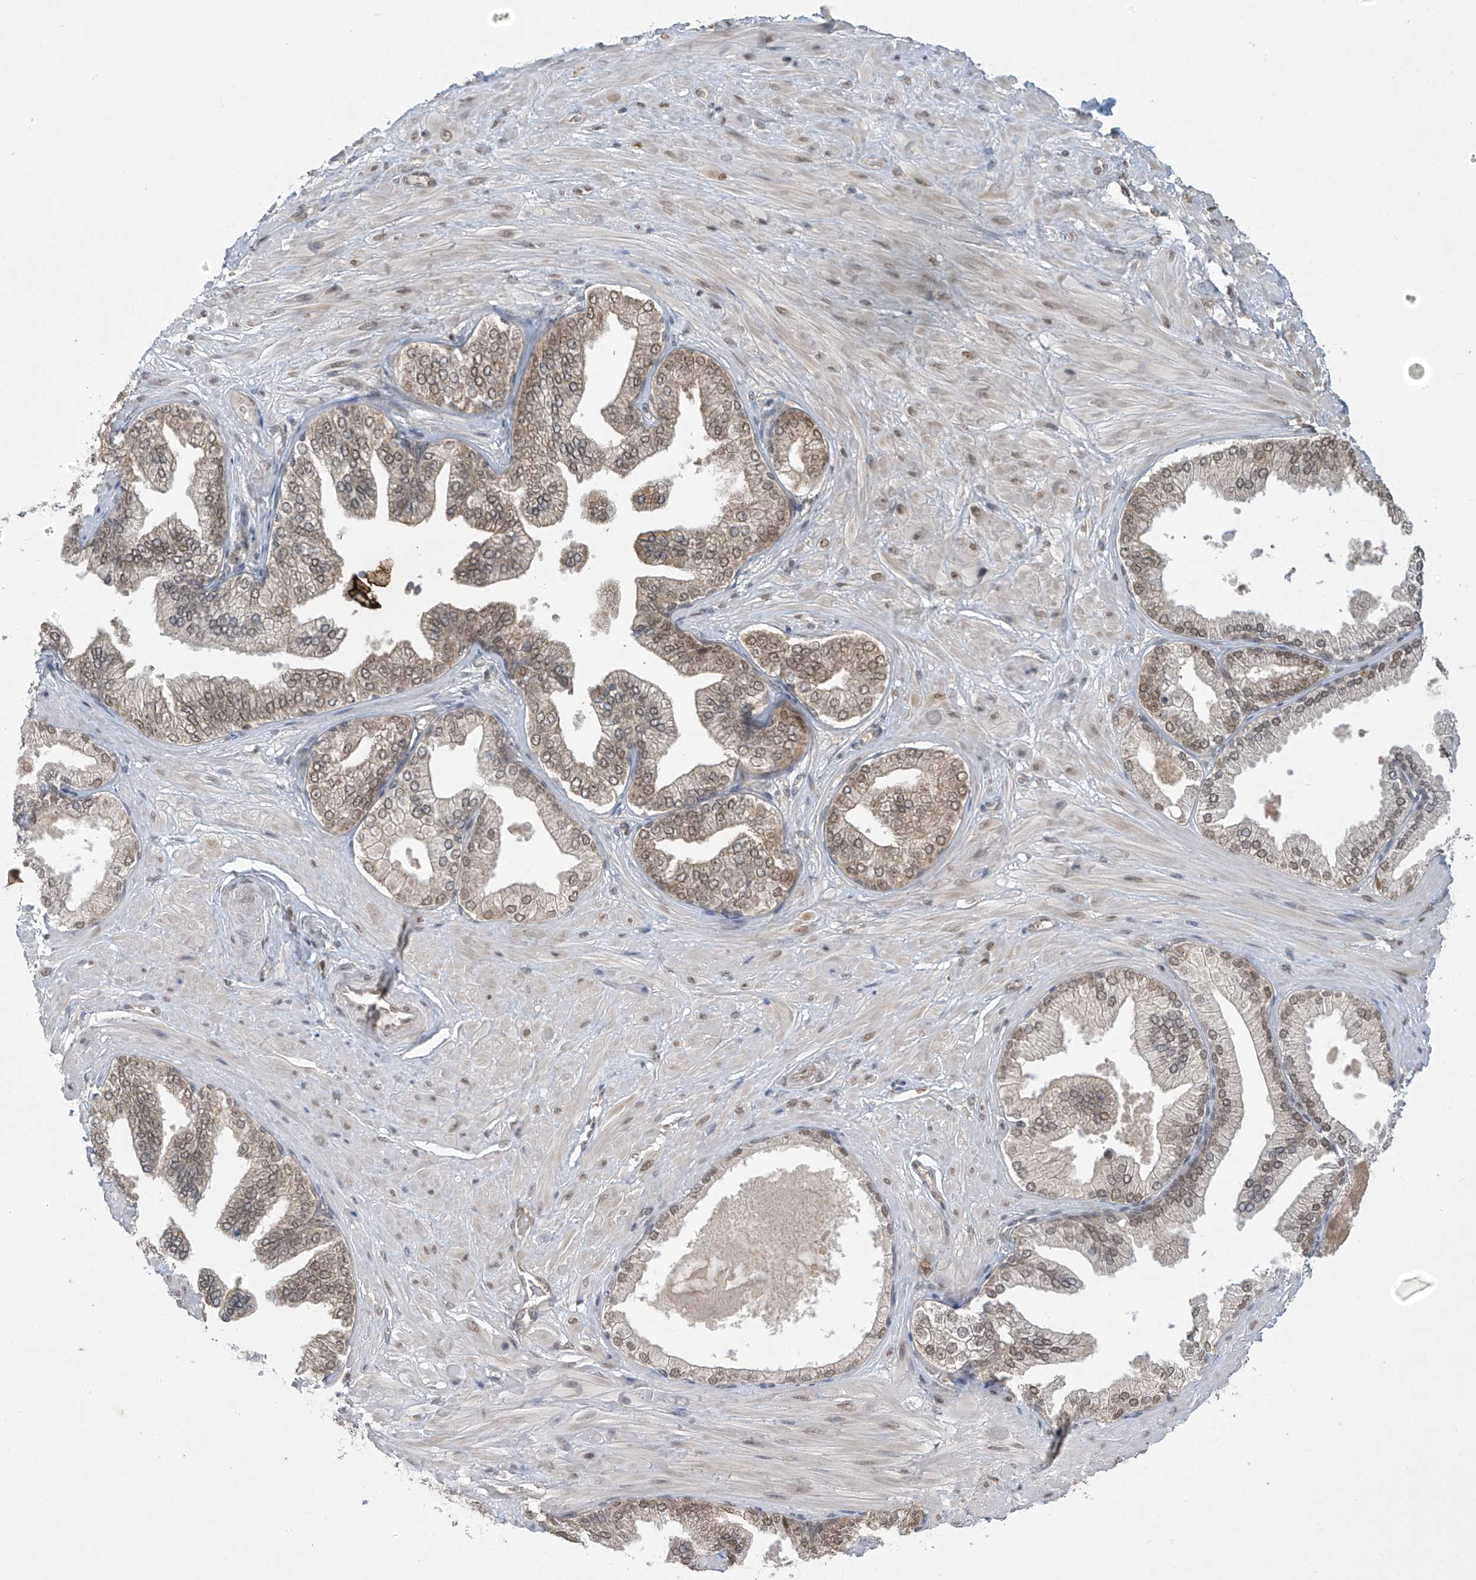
{"staining": {"intensity": "negative", "quantity": "none", "location": "none"}, "tissue": "adipose tissue", "cell_type": "Adipocytes", "image_type": "normal", "snomed": [{"axis": "morphology", "description": "Normal tissue, NOS"}, {"axis": "morphology", "description": "Adenocarcinoma, Low grade"}, {"axis": "topography", "description": "Prostate"}, {"axis": "topography", "description": "Peripheral nerve tissue"}], "caption": "High magnification brightfield microscopy of unremarkable adipose tissue stained with DAB (brown) and counterstained with hematoxylin (blue): adipocytes show no significant positivity.", "gene": "LCOR", "patient": {"sex": "male", "age": 63}}